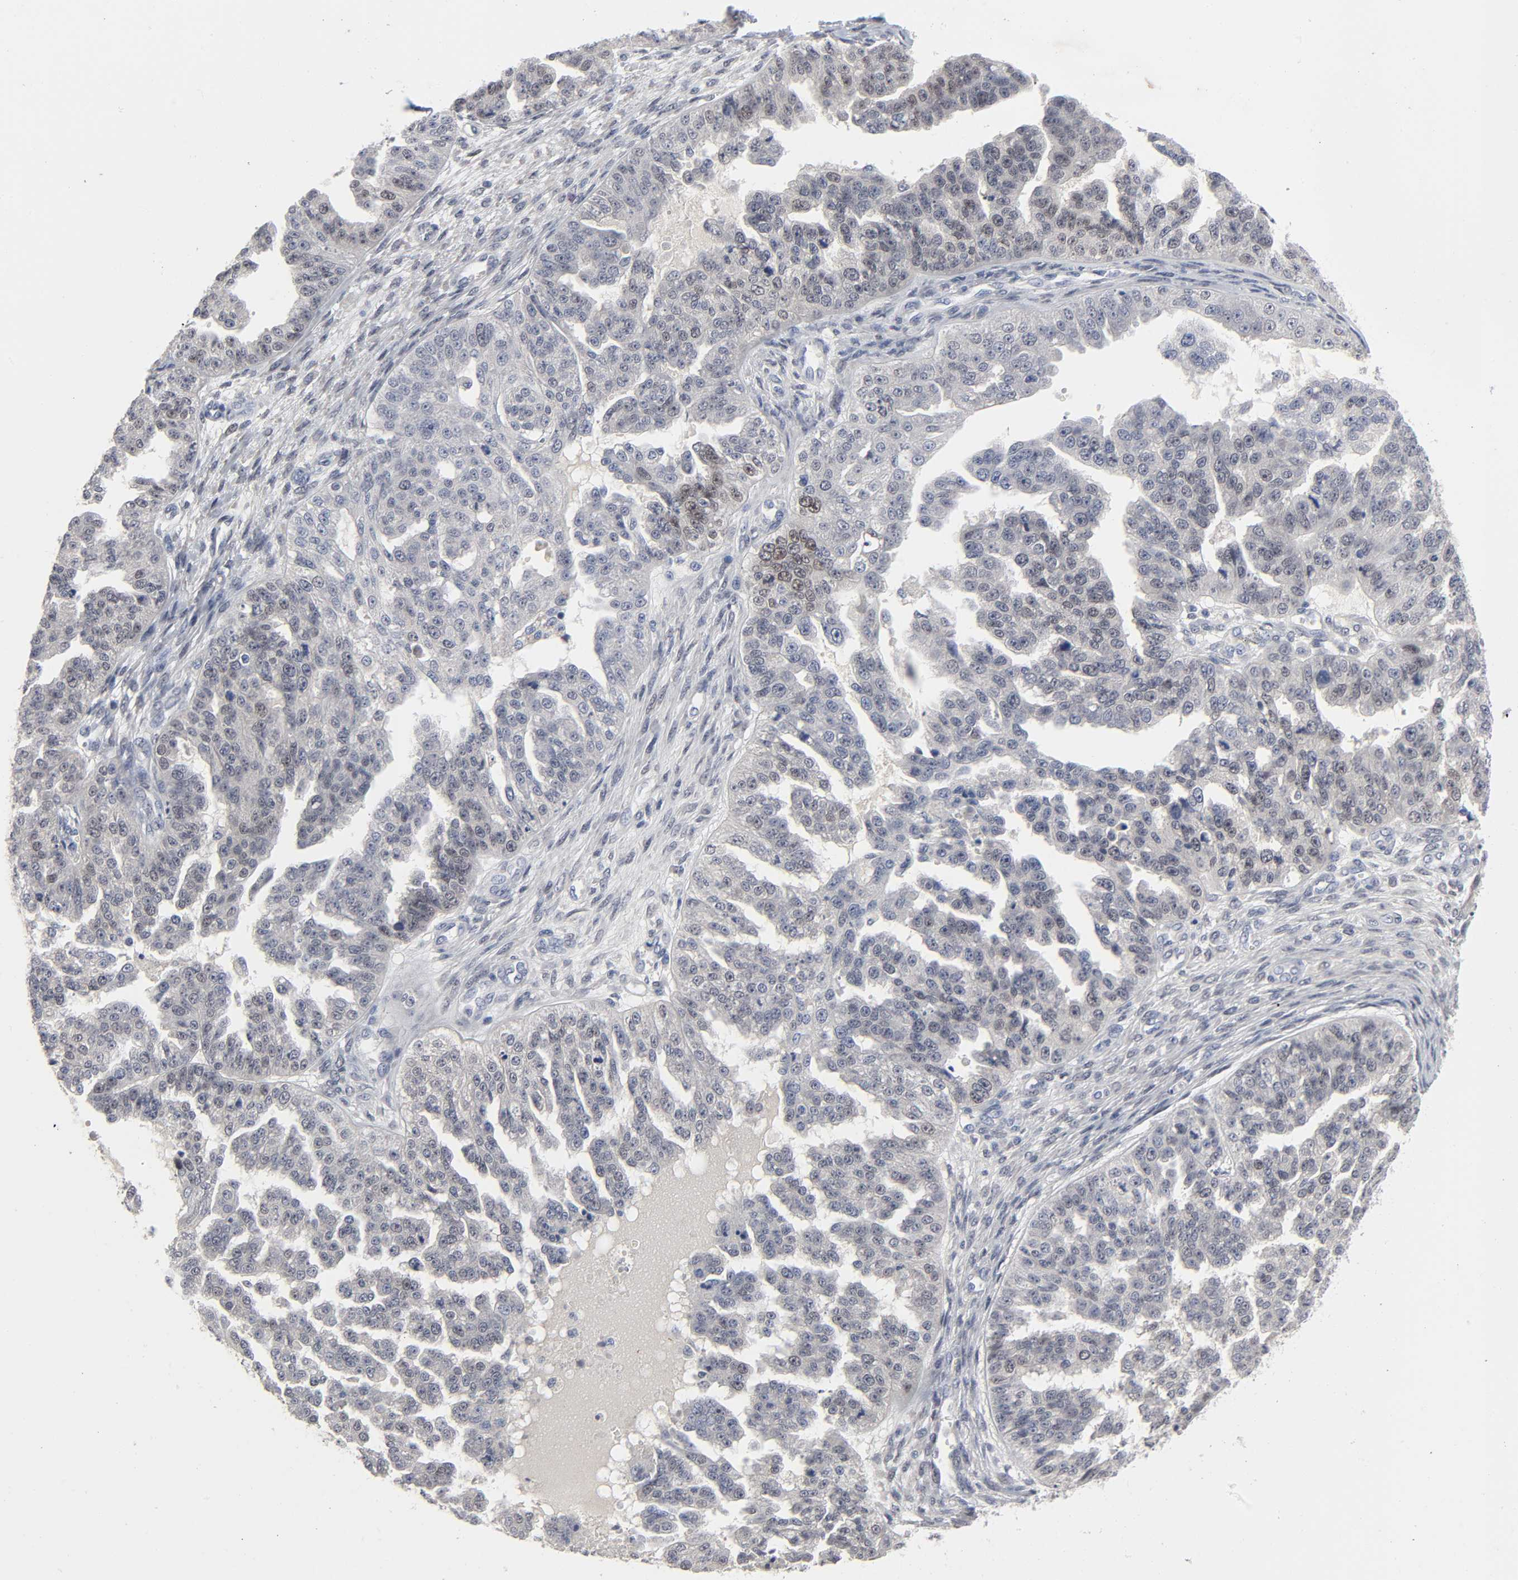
{"staining": {"intensity": "negative", "quantity": "none", "location": "none"}, "tissue": "ovarian cancer", "cell_type": "Tumor cells", "image_type": "cancer", "snomed": [{"axis": "morphology", "description": "Cystadenocarcinoma, serous, NOS"}, {"axis": "topography", "description": "Ovary"}], "caption": "Tumor cells show no significant staining in serous cystadenocarcinoma (ovarian).", "gene": "SALL2", "patient": {"sex": "female", "age": 58}}